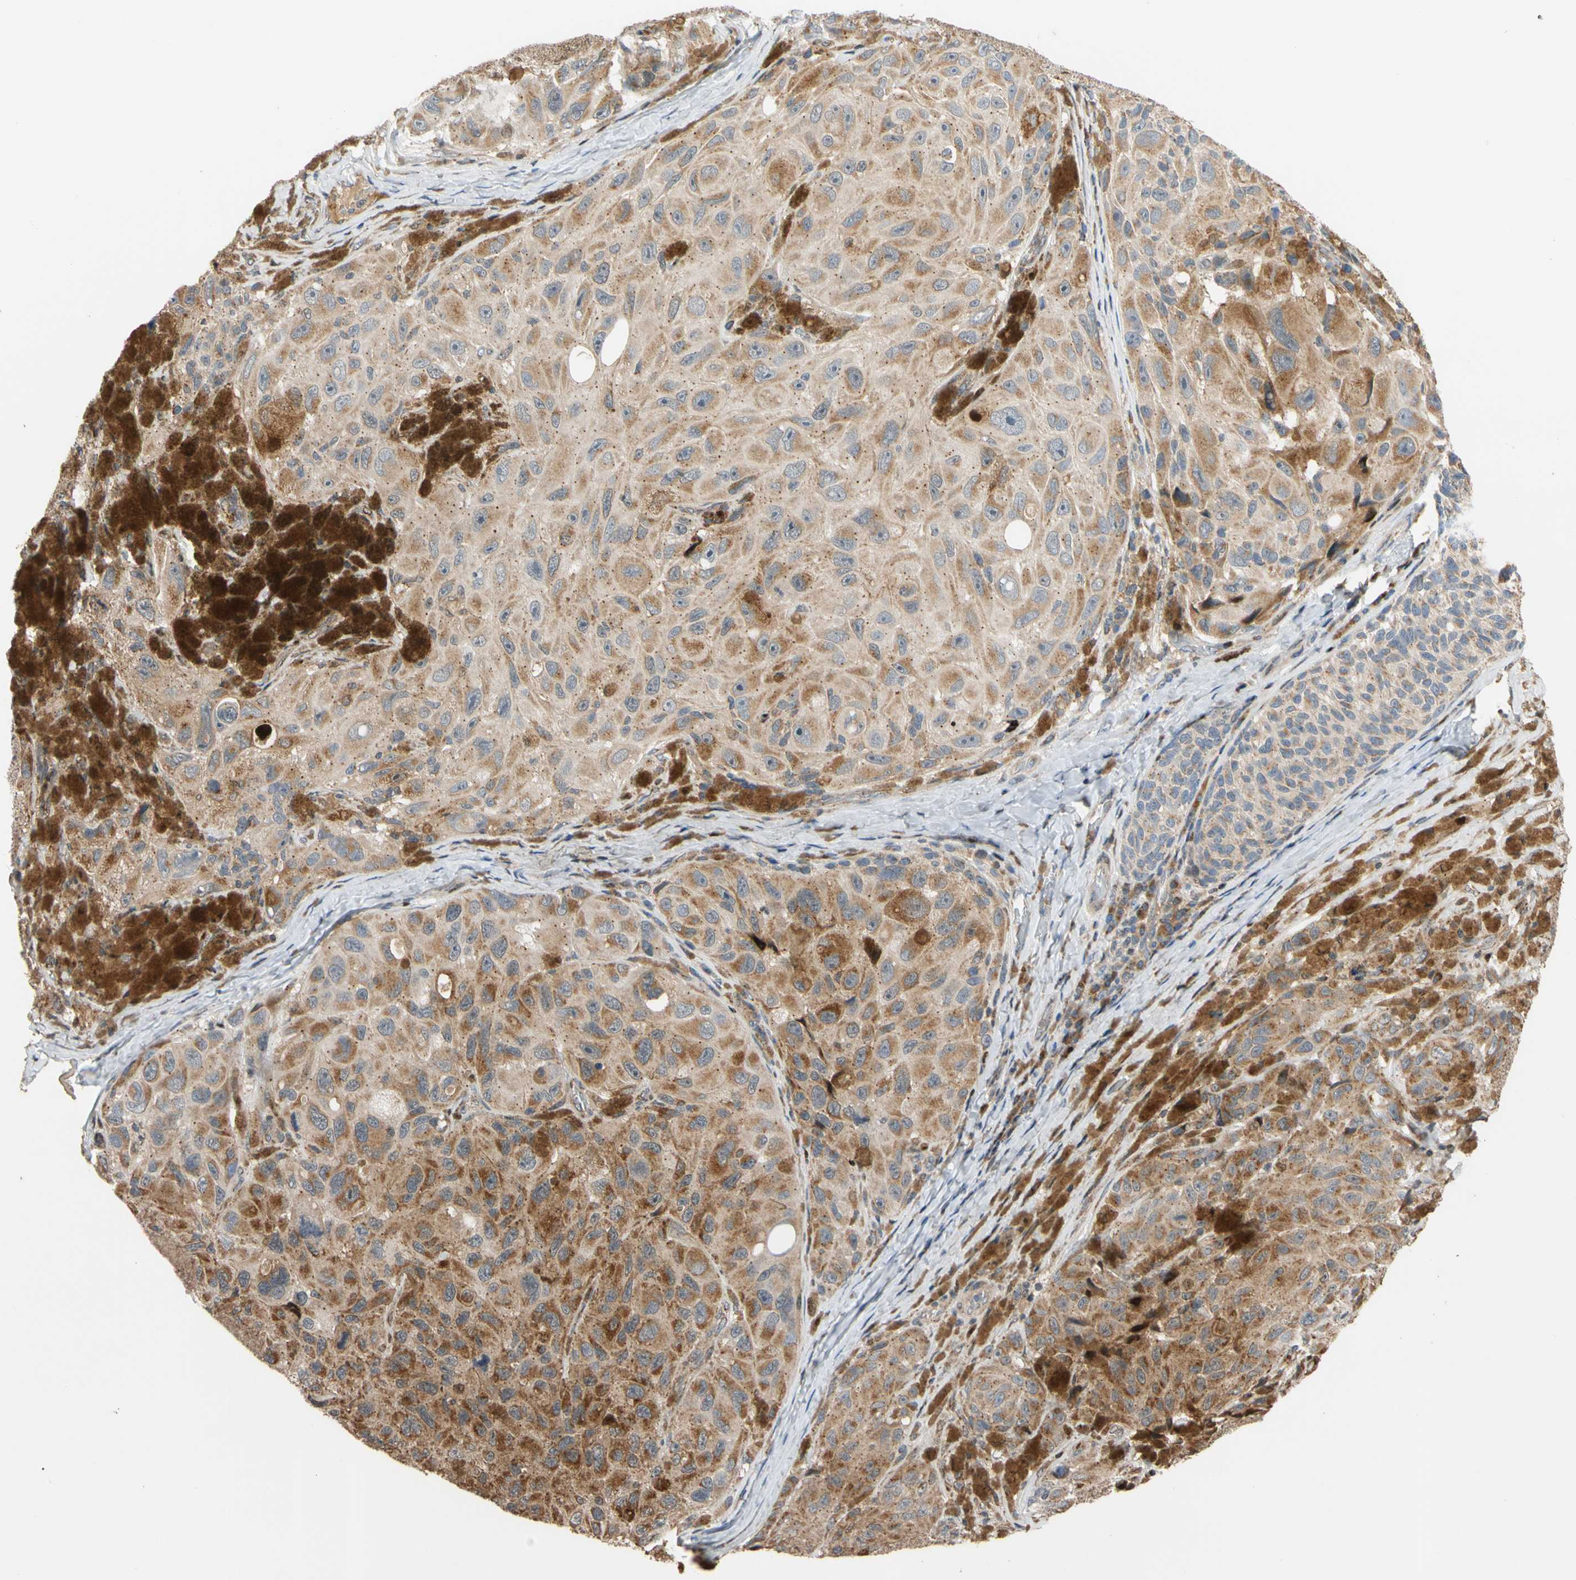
{"staining": {"intensity": "moderate", "quantity": ">75%", "location": "cytoplasmic/membranous"}, "tissue": "melanoma", "cell_type": "Tumor cells", "image_type": "cancer", "snomed": [{"axis": "morphology", "description": "Malignant melanoma, NOS"}, {"axis": "topography", "description": "Skin"}], "caption": "Melanoma stained for a protein exhibits moderate cytoplasmic/membranous positivity in tumor cells.", "gene": "IP6K2", "patient": {"sex": "female", "age": 73}}